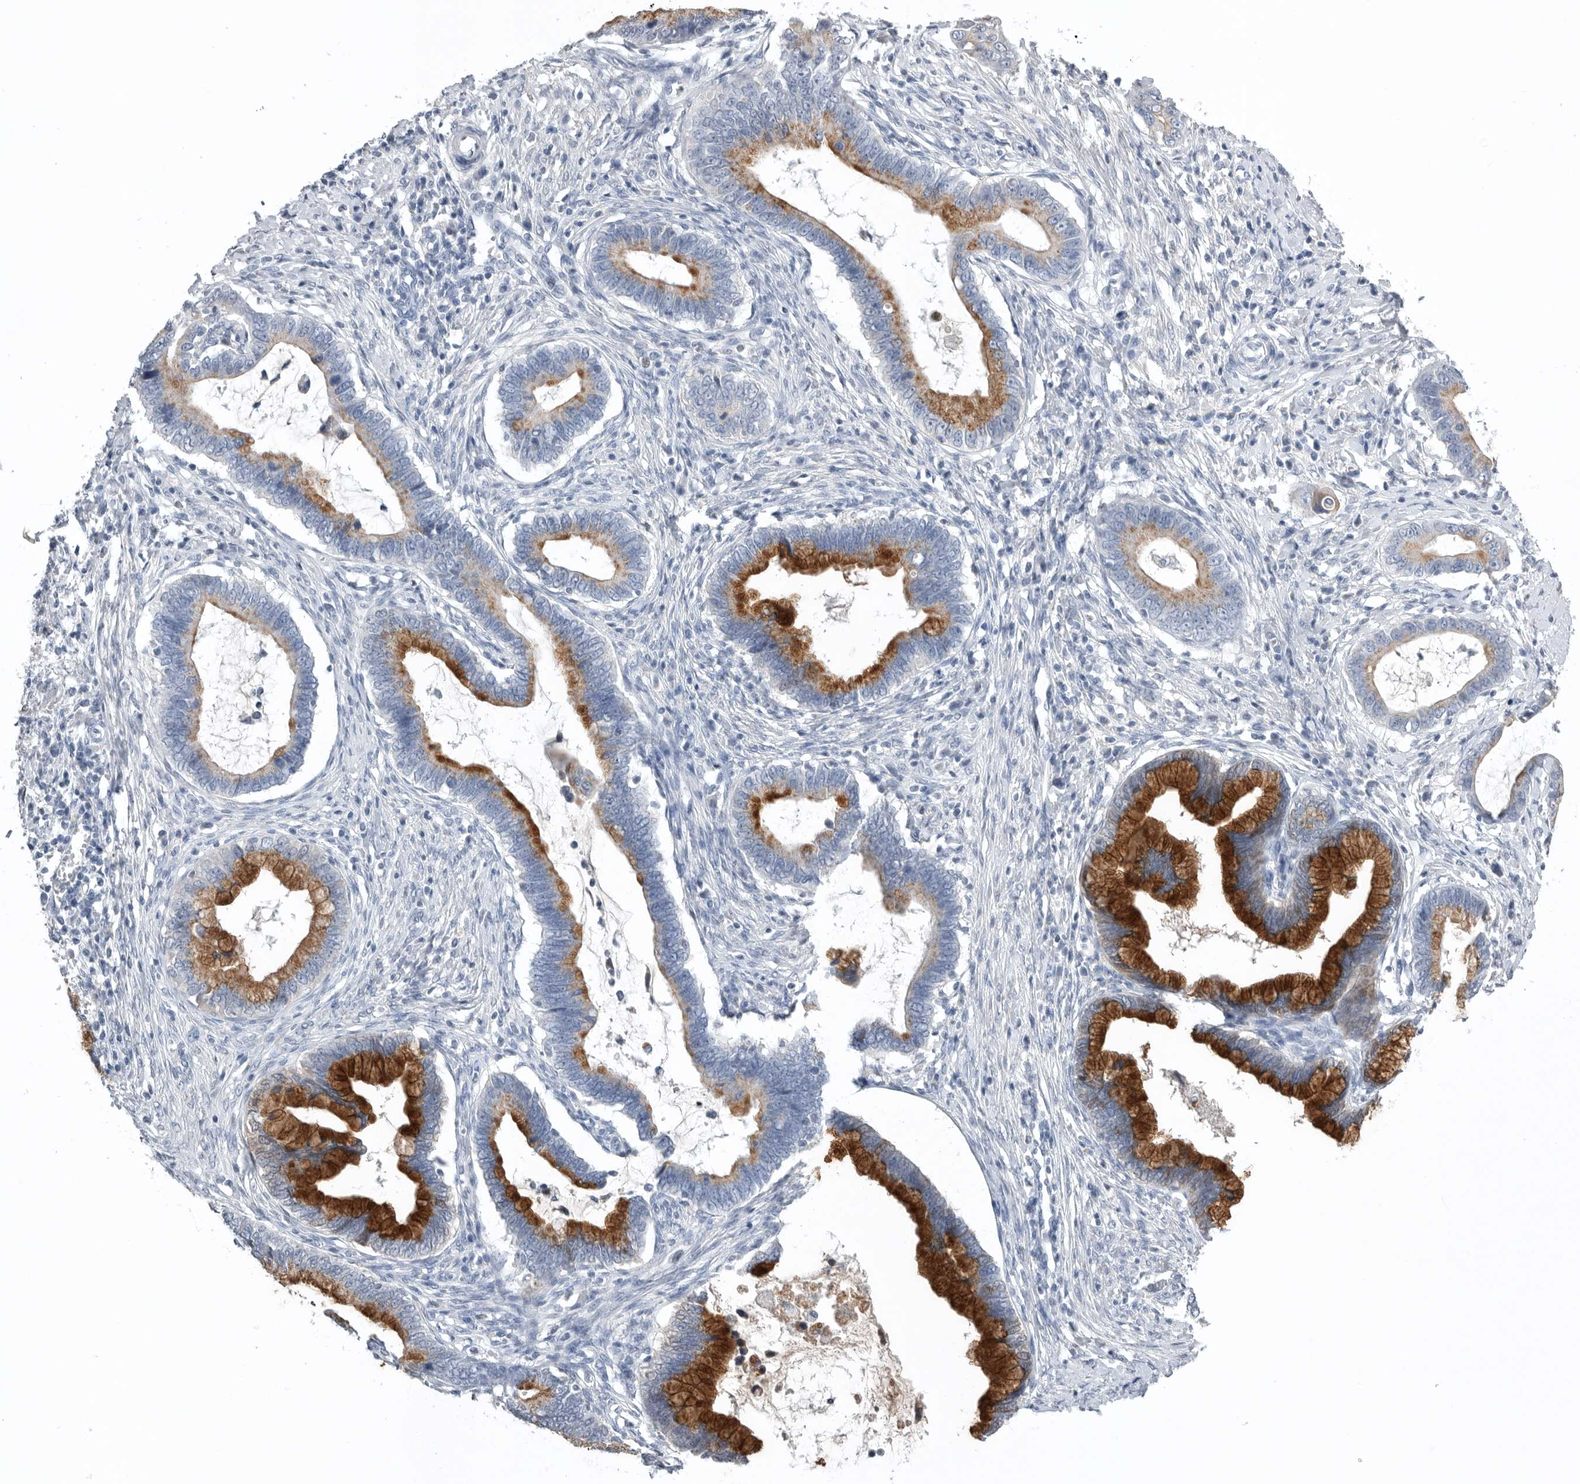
{"staining": {"intensity": "strong", "quantity": "25%-75%", "location": "cytoplasmic/membranous"}, "tissue": "cervical cancer", "cell_type": "Tumor cells", "image_type": "cancer", "snomed": [{"axis": "morphology", "description": "Adenocarcinoma, NOS"}, {"axis": "topography", "description": "Cervix"}], "caption": "About 25%-75% of tumor cells in human cervical cancer exhibit strong cytoplasmic/membranous protein staining as visualized by brown immunohistochemical staining.", "gene": "TIMP1", "patient": {"sex": "female", "age": 44}}